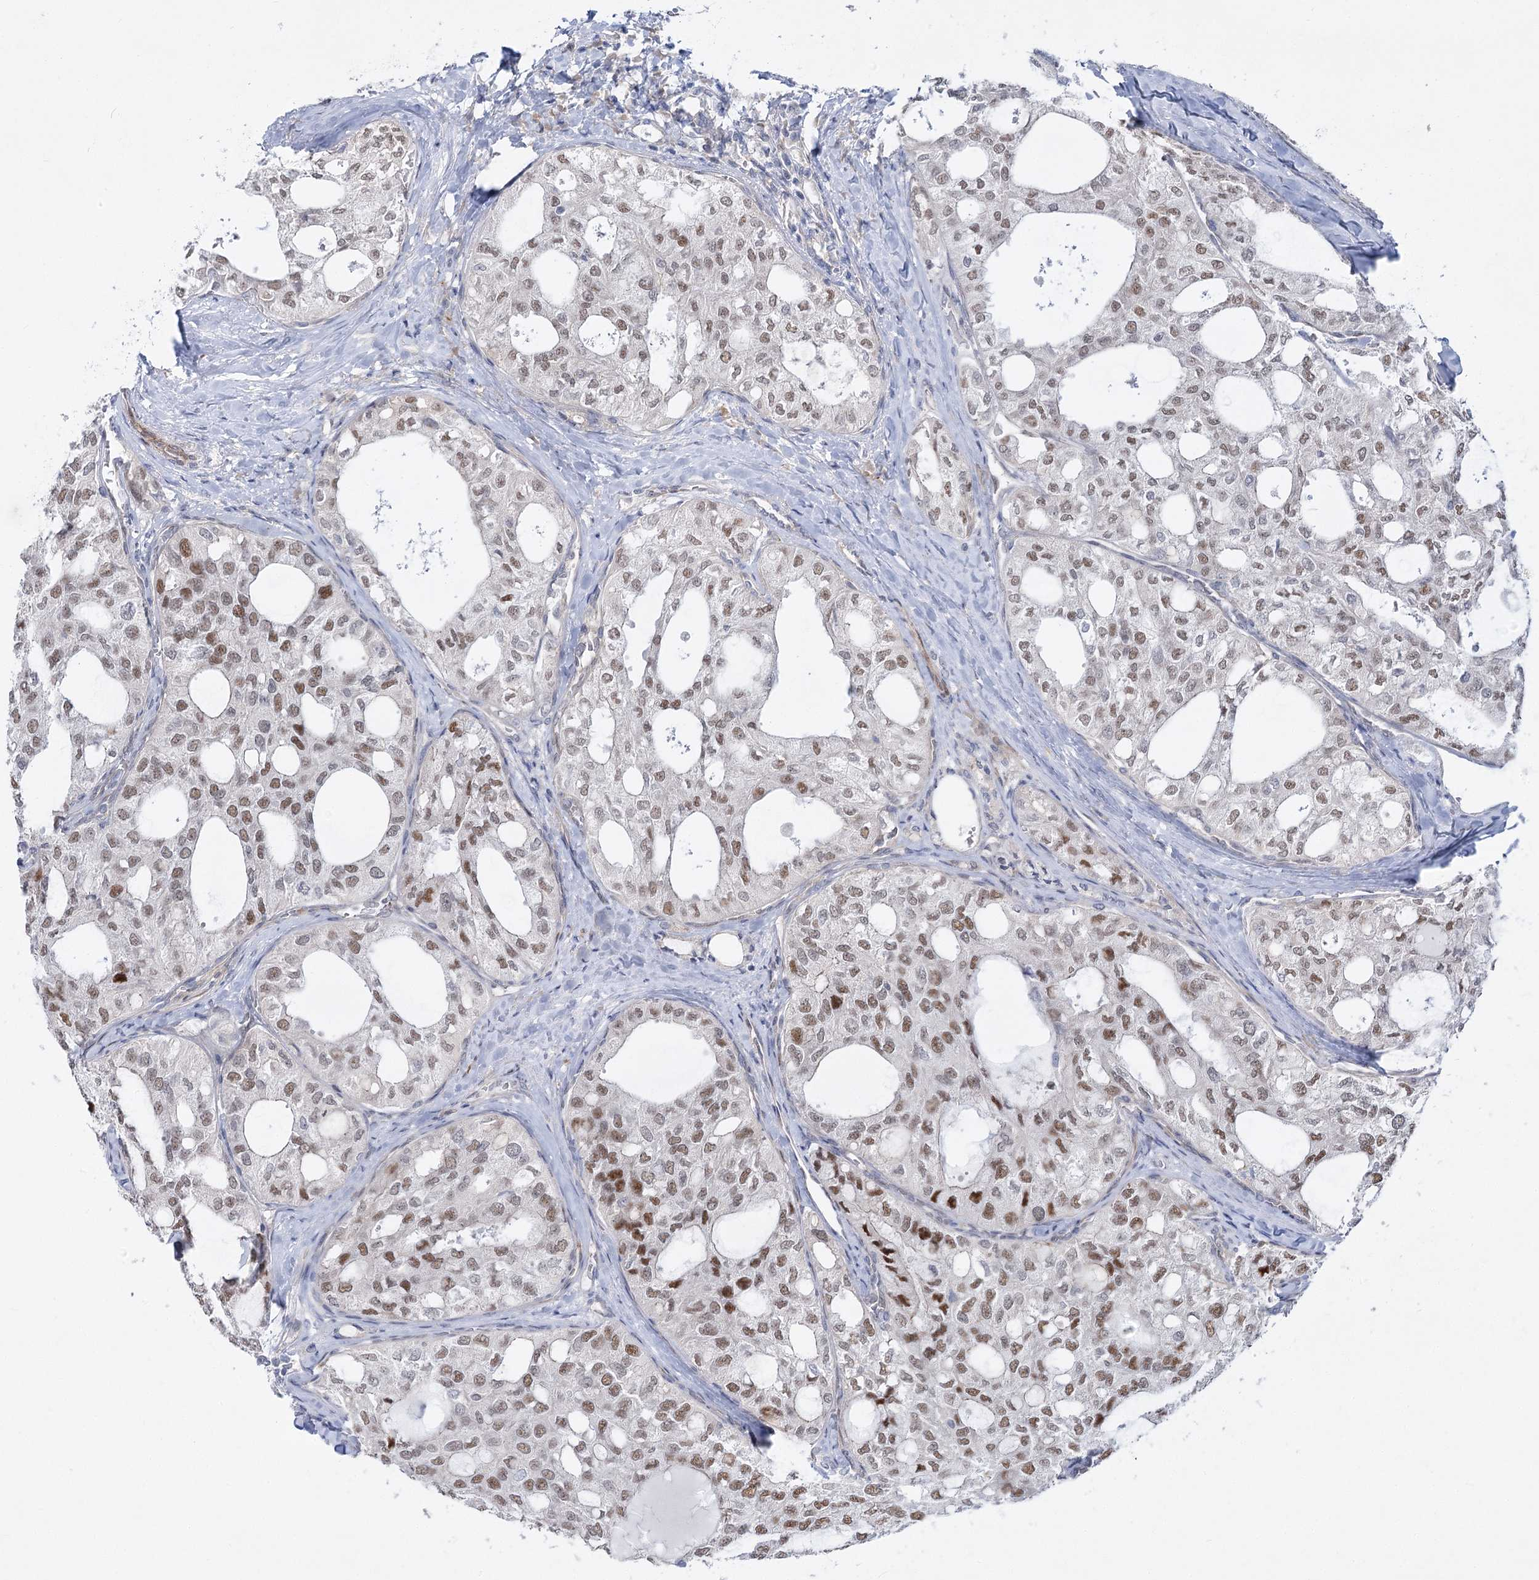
{"staining": {"intensity": "moderate", "quantity": ">75%", "location": "nuclear"}, "tissue": "thyroid cancer", "cell_type": "Tumor cells", "image_type": "cancer", "snomed": [{"axis": "morphology", "description": "Follicular adenoma carcinoma, NOS"}, {"axis": "topography", "description": "Thyroid gland"}], "caption": "Moderate nuclear staining for a protein is appreciated in approximately >75% of tumor cells of follicular adenoma carcinoma (thyroid) using IHC.", "gene": "ARSI", "patient": {"sex": "male", "age": 75}}